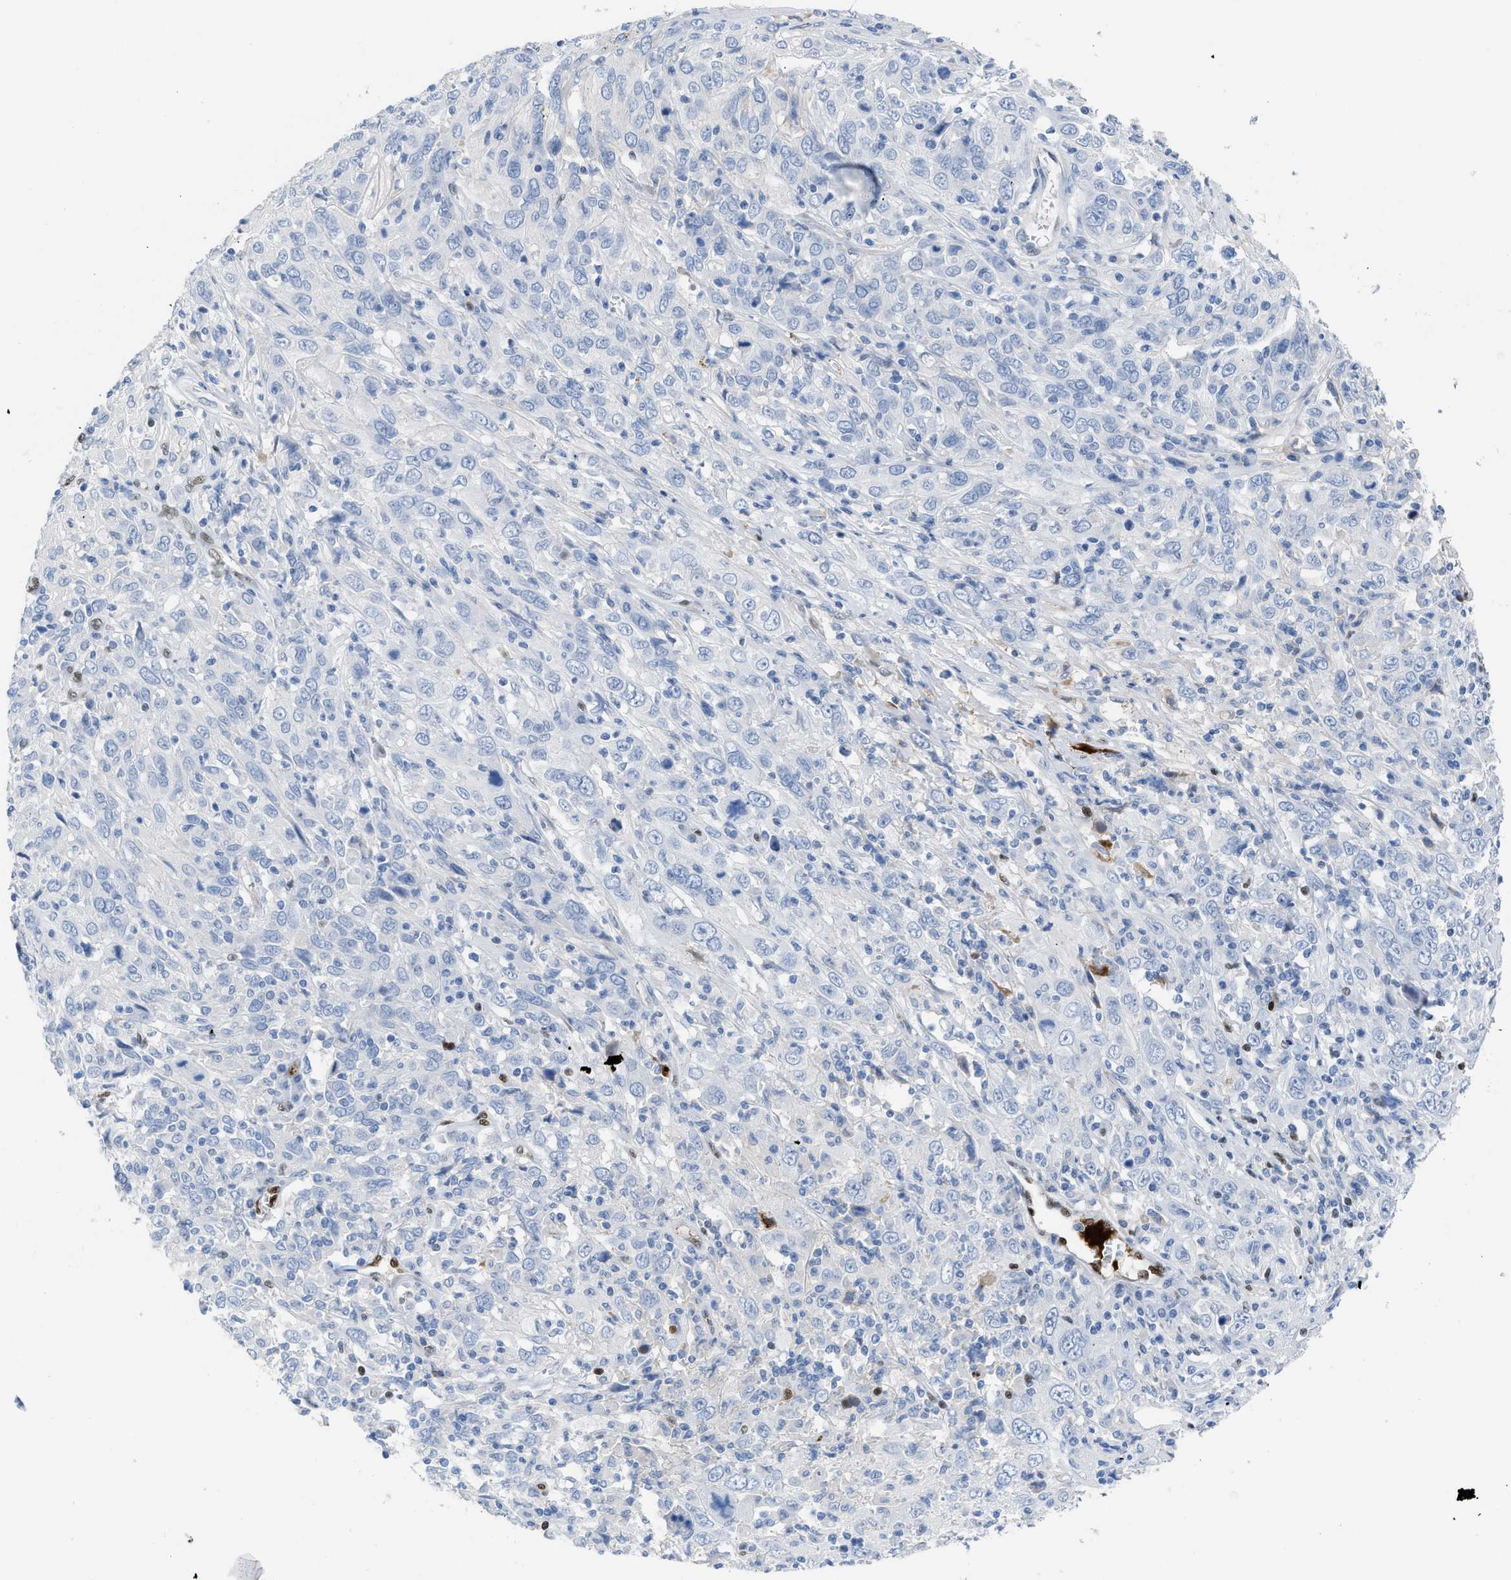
{"staining": {"intensity": "negative", "quantity": "none", "location": "none"}, "tissue": "cervical cancer", "cell_type": "Tumor cells", "image_type": "cancer", "snomed": [{"axis": "morphology", "description": "Squamous cell carcinoma, NOS"}, {"axis": "topography", "description": "Cervix"}], "caption": "High power microscopy micrograph of an IHC photomicrograph of squamous cell carcinoma (cervical), revealing no significant expression in tumor cells.", "gene": "LEF1", "patient": {"sex": "female", "age": 46}}